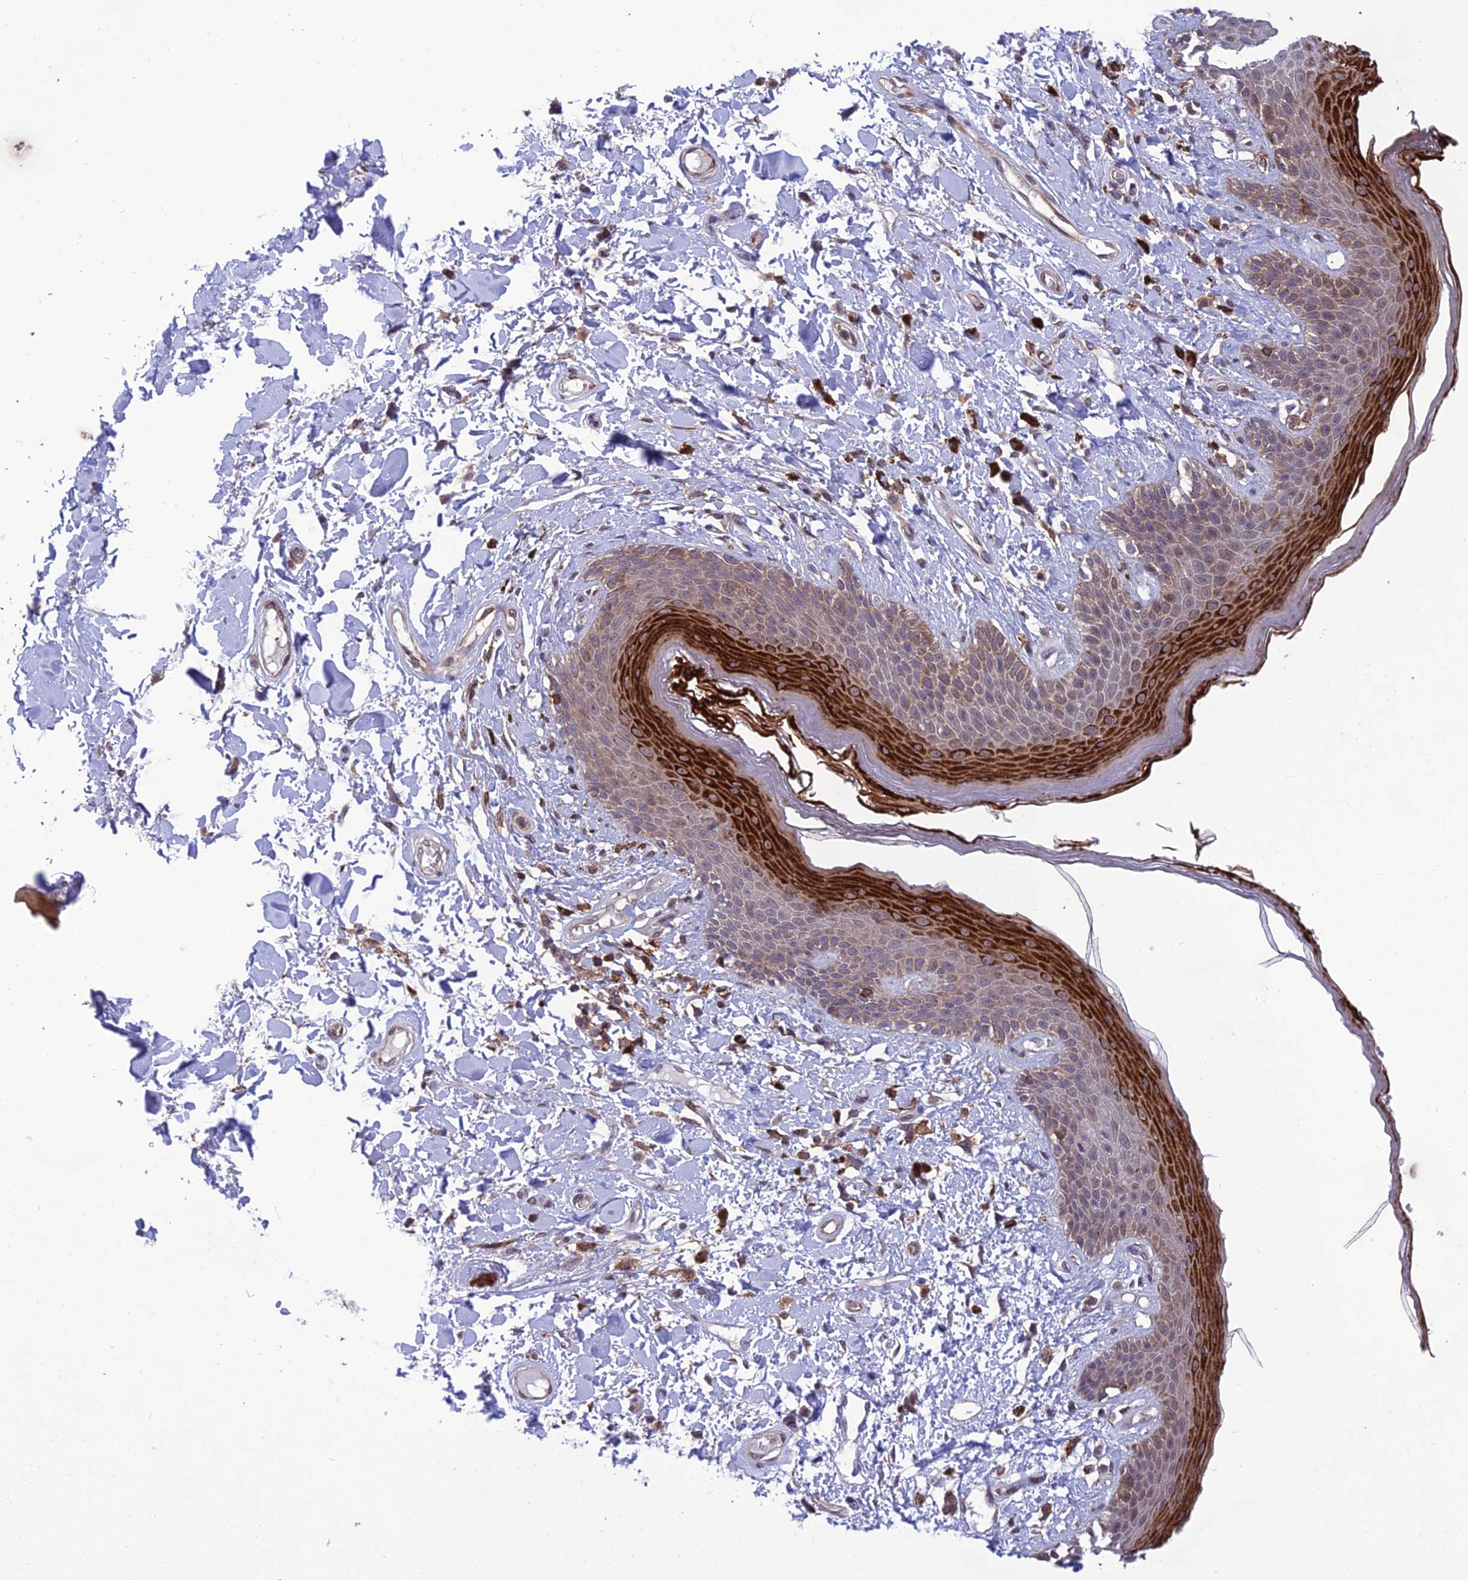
{"staining": {"intensity": "strong", "quantity": "<25%", "location": "cytoplasmic/membranous"}, "tissue": "skin", "cell_type": "Epidermal cells", "image_type": "normal", "snomed": [{"axis": "morphology", "description": "Normal tissue, NOS"}, {"axis": "topography", "description": "Anal"}], "caption": "IHC image of benign skin: human skin stained using IHC demonstrates medium levels of strong protein expression localized specifically in the cytoplasmic/membranous of epidermal cells, appearing as a cytoplasmic/membranous brown color.", "gene": "FAM76A", "patient": {"sex": "female", "age": 78}}